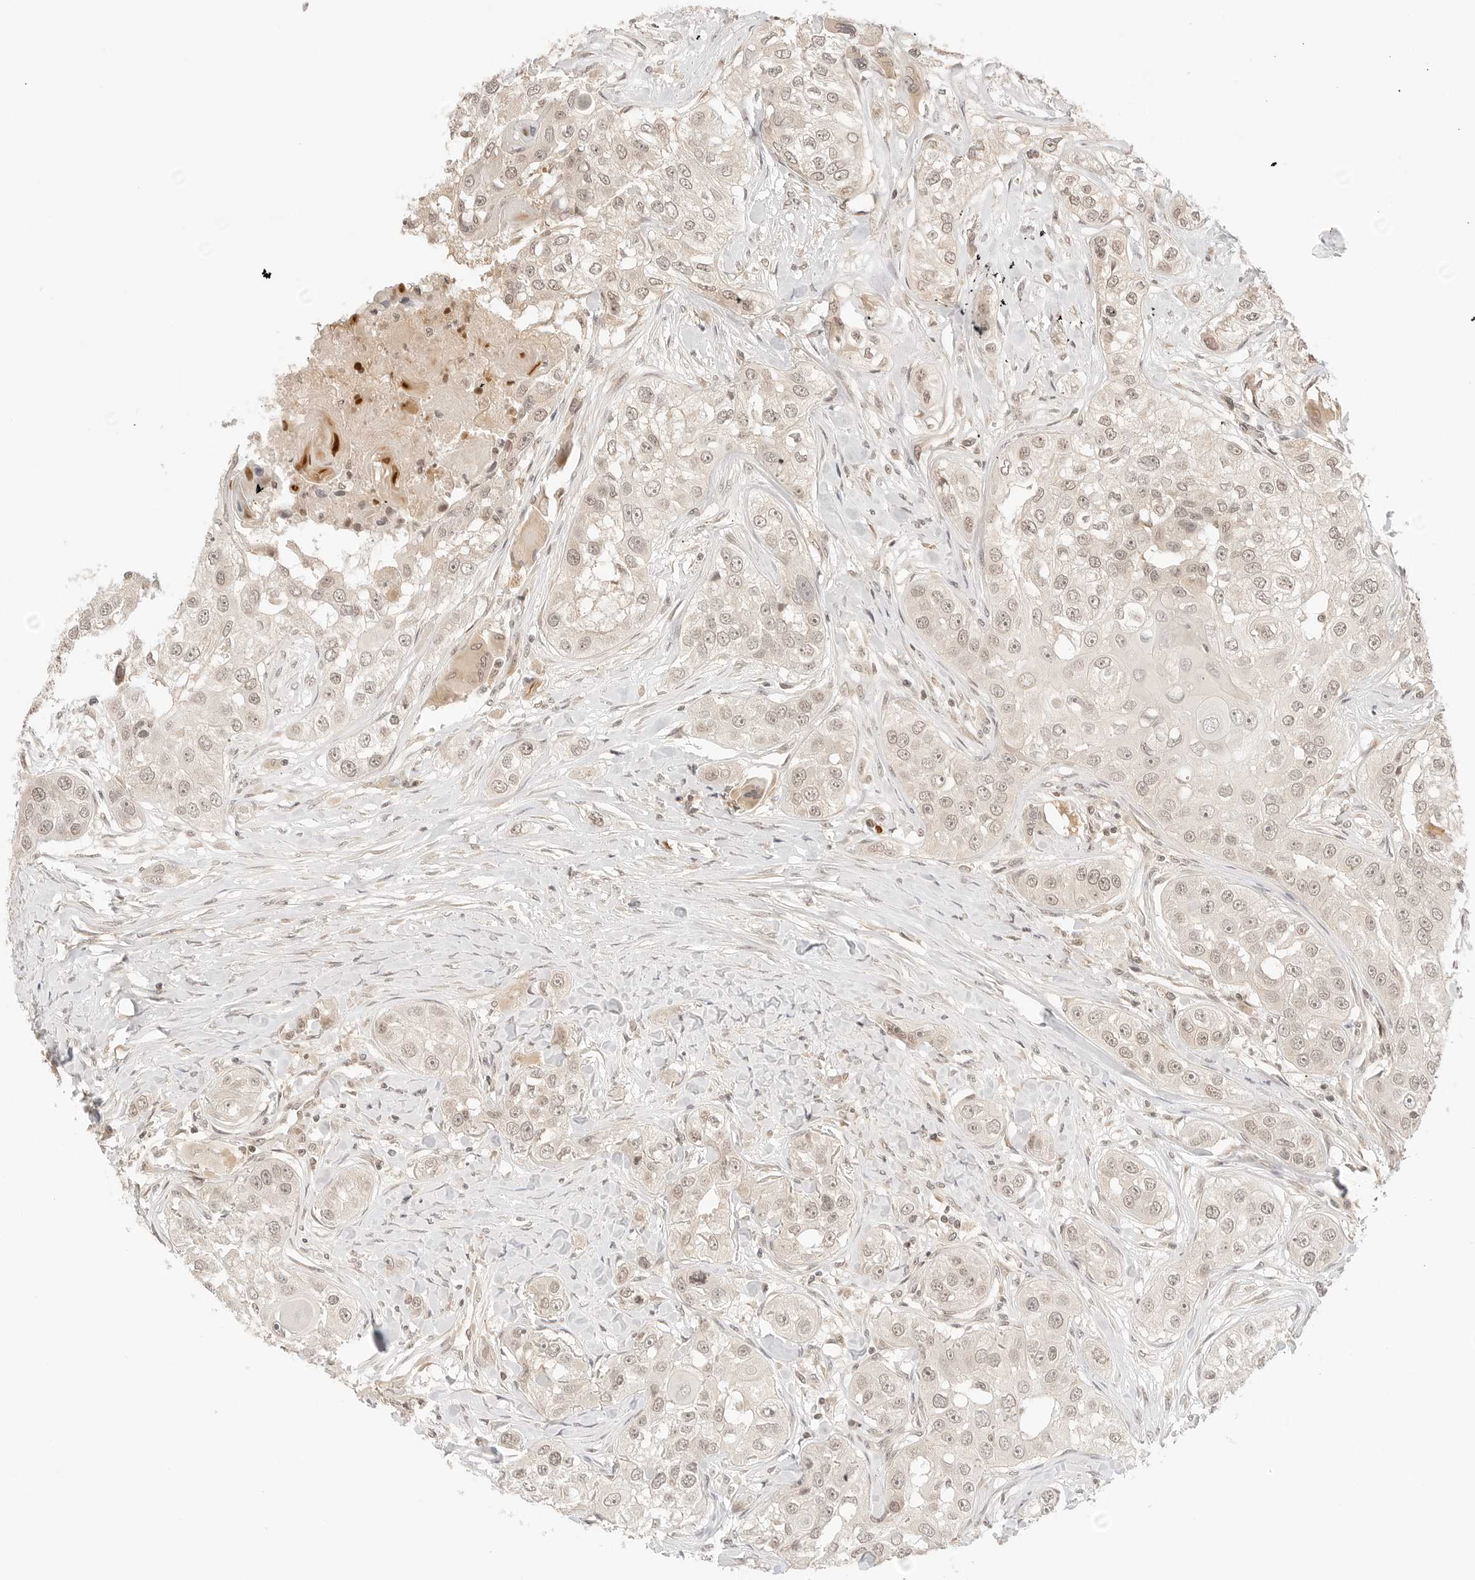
{"staining": {"intensity": "weak", "quantity": ">75%", "location": "nuclear"}, "tissue": "head and neck cancer", "cell_type": "Tumor cells", "image_type": "cancer", "snomed": [{"axis": "morphology", "description": "Normal tissue, NOS"}, {"axis": "morphology", "description": "Squamous cell carcinoma, NOS"}, {"axis": "topography", "description": "Skeletal muscle"}, {"axis": "topography", "description": "Head-Neck"}], "caption": "Head and neck cancer tissue exhibits weak nuclear staining in approximately >75% of tumor cells, visualized by immunohistochemistry. The staining was performed using DAB to visualize the protein expression in brown, while the nuclei were stained in blue with hematoxylin (Magnification: 20x).", "gene": "SEPTIN4", "patient": {"sex": "male", "age": 51}}